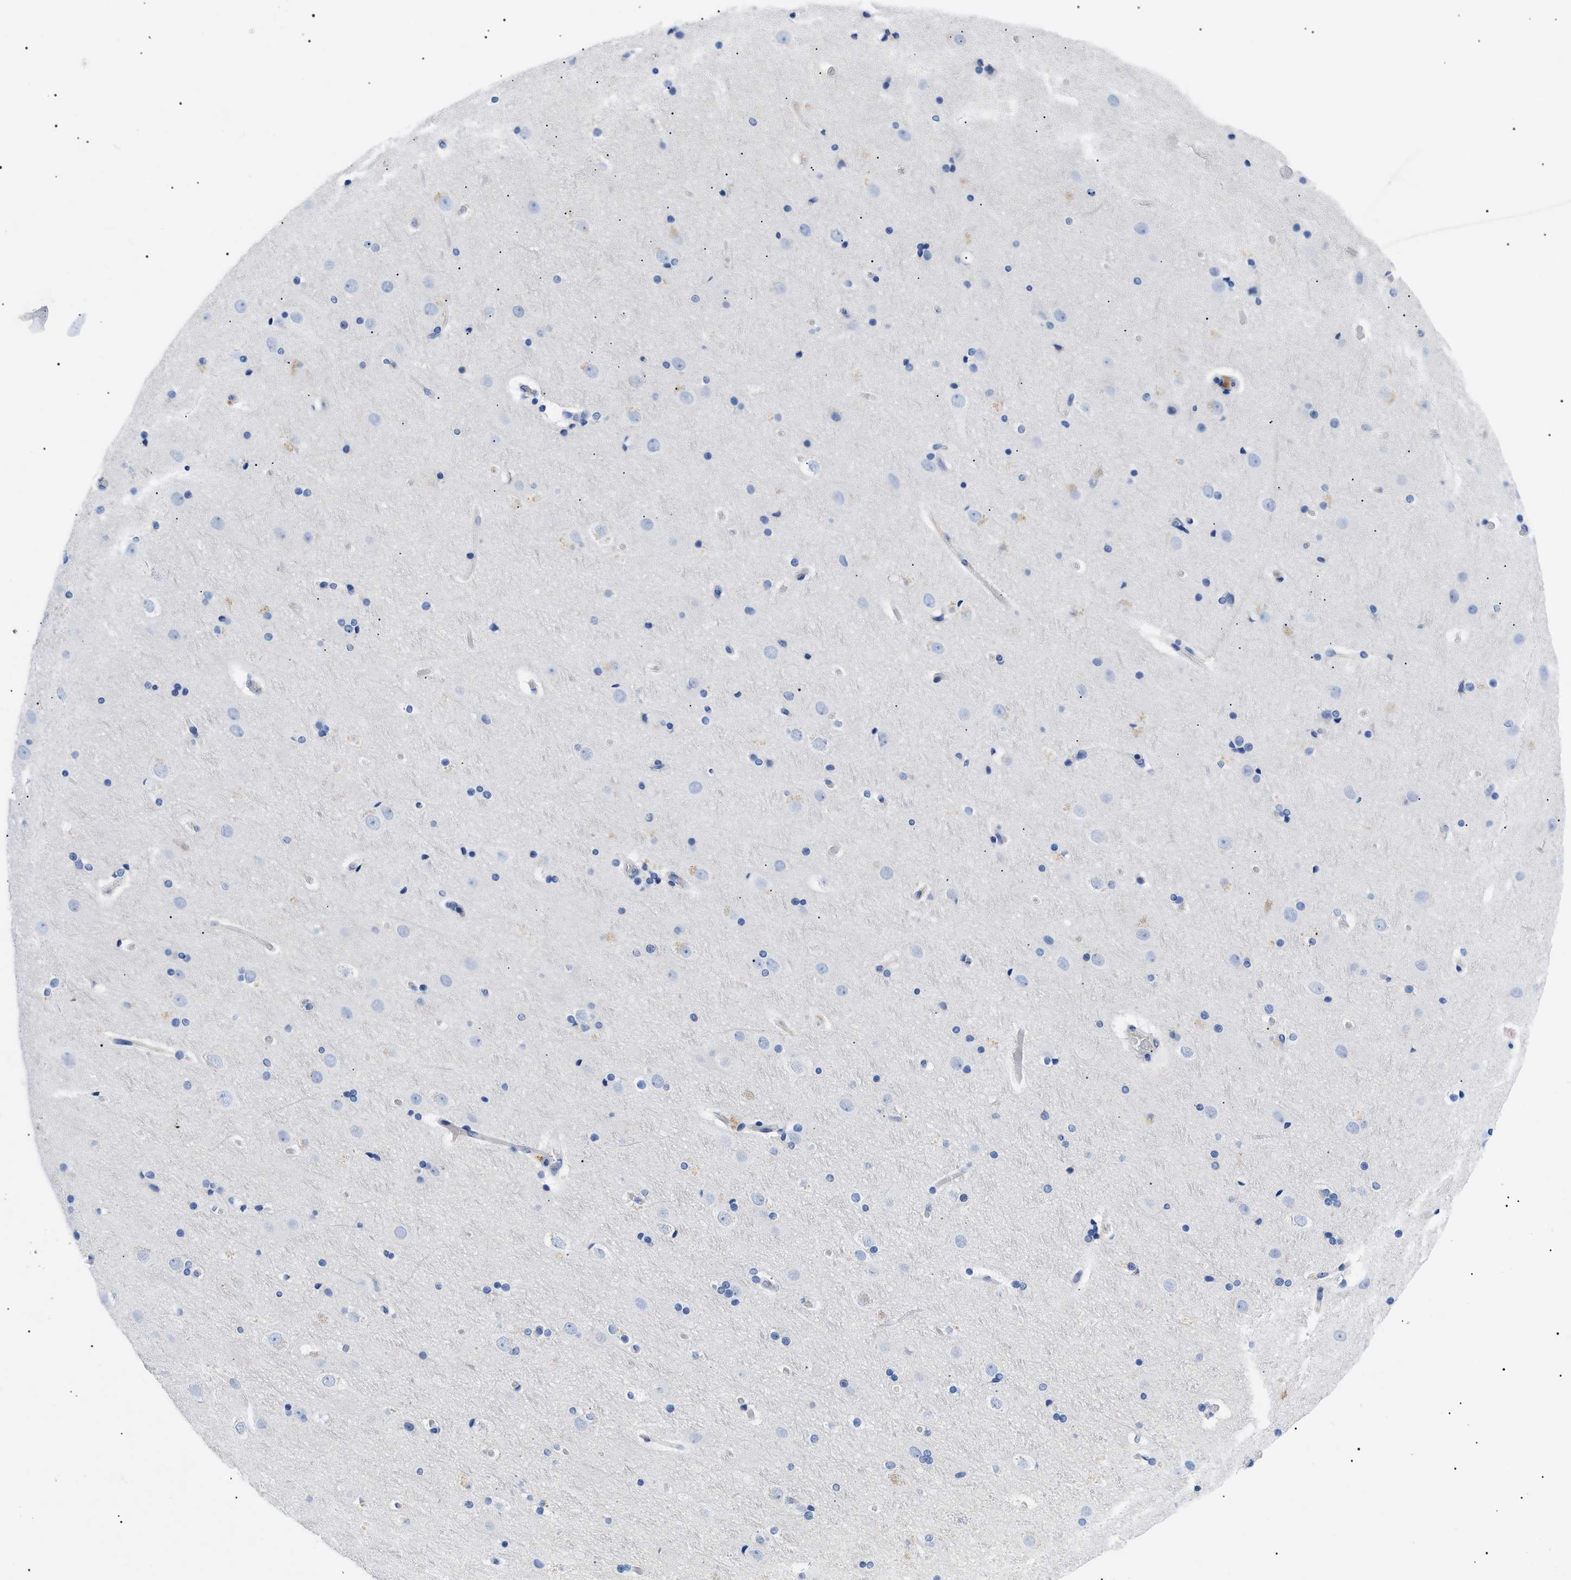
{"staining": {"intensity": "negative", "quantity": "none", "location": "none"}, "tissue": "cerebral cortex", "cell_type": "Endothelial cells", "image_type": "normal", "snomed": [{"axis": "morphology", "description": "Normal tissue, NOS"}, {"axis": "topography", "description": "Cerebral cortex"}], "caption": "Immunohistochemistry (IHC) of normal human cerebral cortex shows no staining in endothelial cells. (DAB (3,3'-diaminobenzidine) IHC visualized using brightfield microscopy, high magnification).", "gene": "ACKR1", "patient": {"sex": "male", "age": 57}}